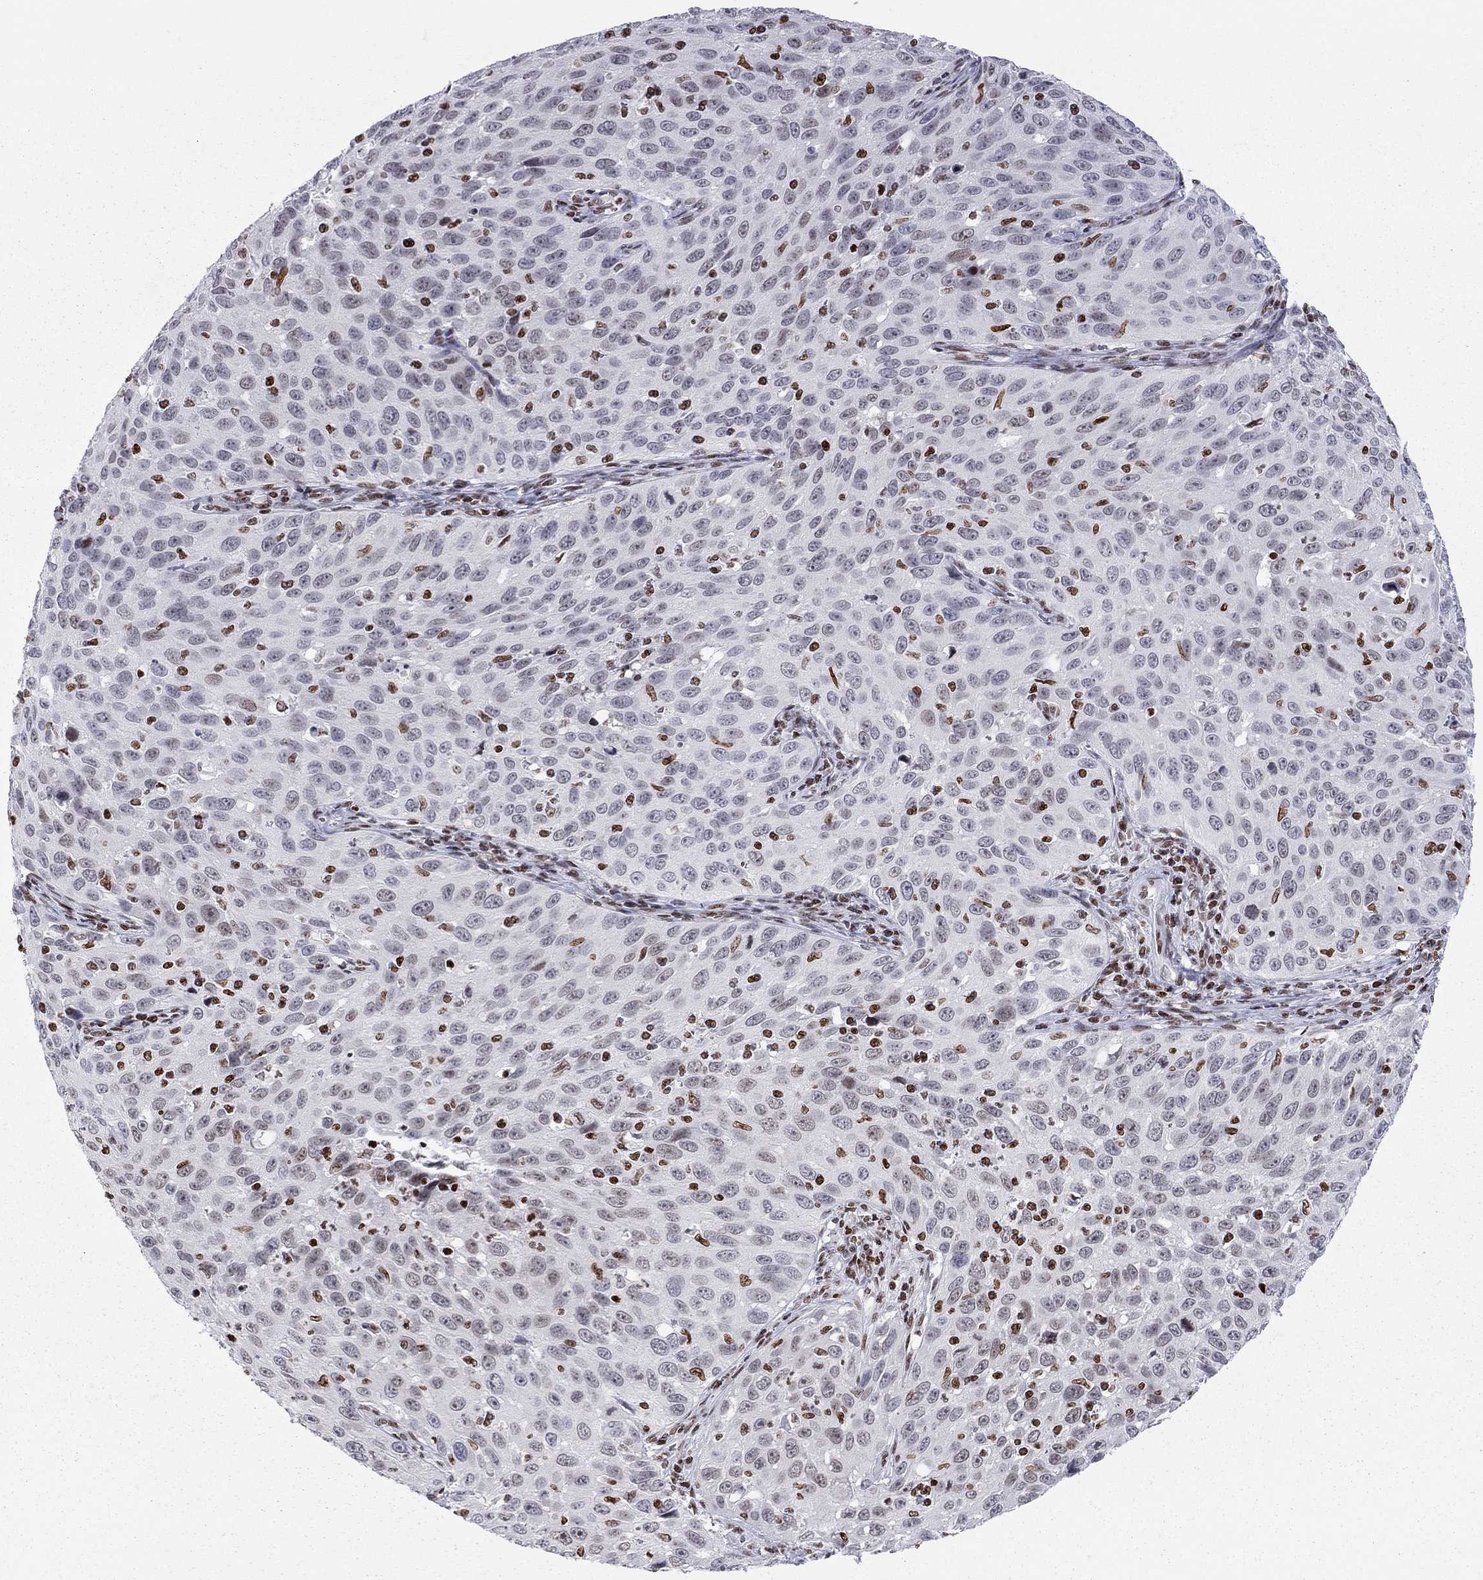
{"staining": {"intensity": "weak", "quantity": "<25%", "location": "nuclear"}, "tissue": "cervical cancer", "cell_type": "Tumor cells", "image_type": "cancer", "snomed": [{"axis": "morphology", "description": "Squamous cell carcinoma, NOS"}, {"axis": "topography", "description": "Cervix"}], "caption": "IHC micrograph of cervical cancer stained for a protein (brown), which shows no staining in tumor cells.", "gene": "H2AX", "patient": {"sex": "female", "age": 26}}